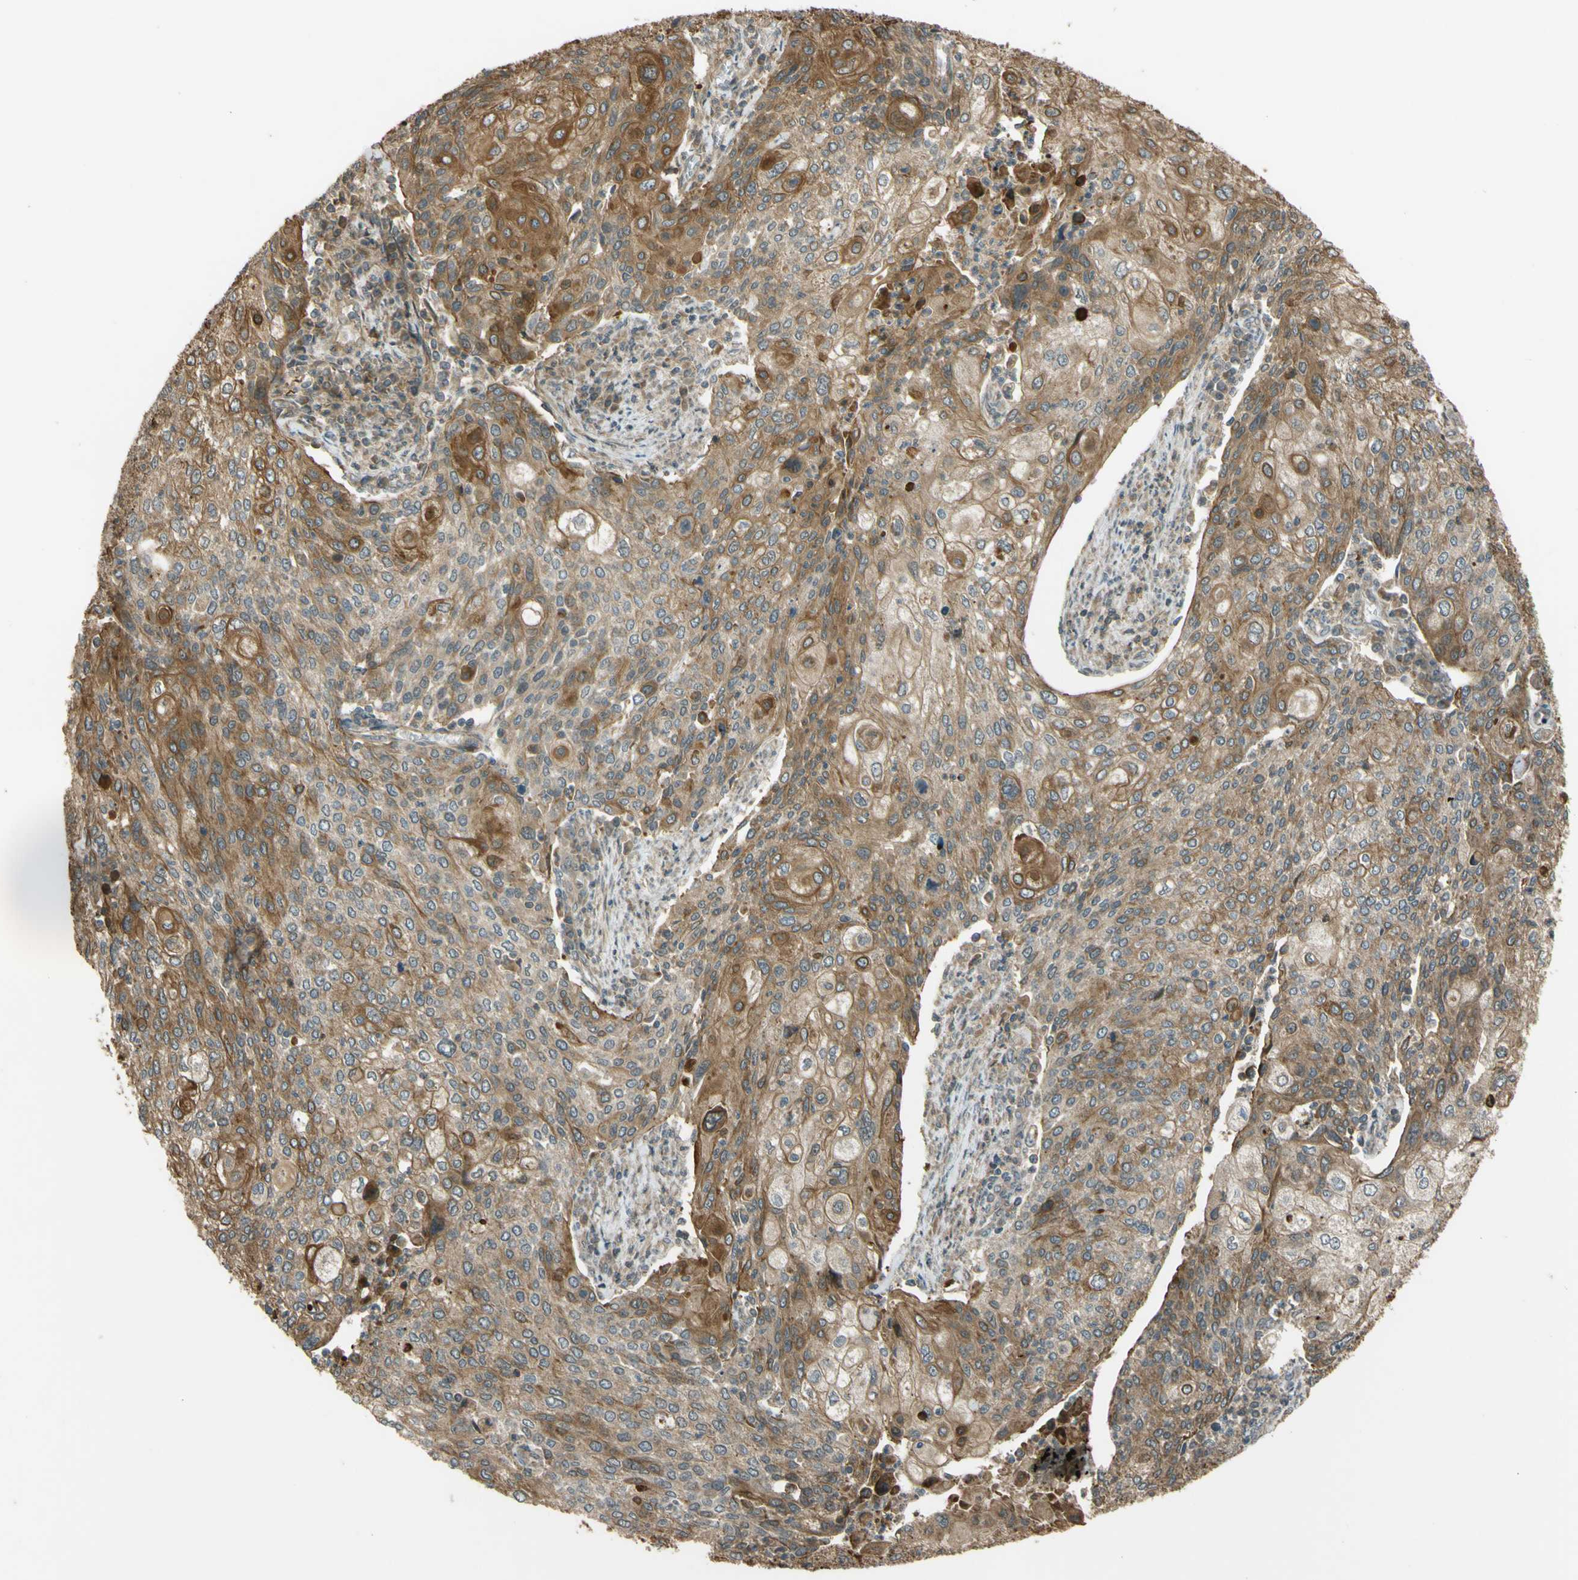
{"staining": {"intensity": "moderate", "quantity": ">75%", "location": "cytoplasmic/membranous"}, "tissue": "cervical cancer", "cell_type": "Tumor cells", "image_type": "cancer", "snomed": [{"axis": "morphology", "description": "Squamous cell carcinoma, NOS"}, {"axis": "topography", "description": "Cervix"}], "caption": "Immunohistochemistry image of human cervical cancer (squamous cell carcinoma) stained for a protein (brown), which exhibits medium levels of moderate cytoplasmic/membranous positivity in approximately >75% of tumor cells.", "gene": "FLII", "patient": {"sex": "female", "age": 40}}